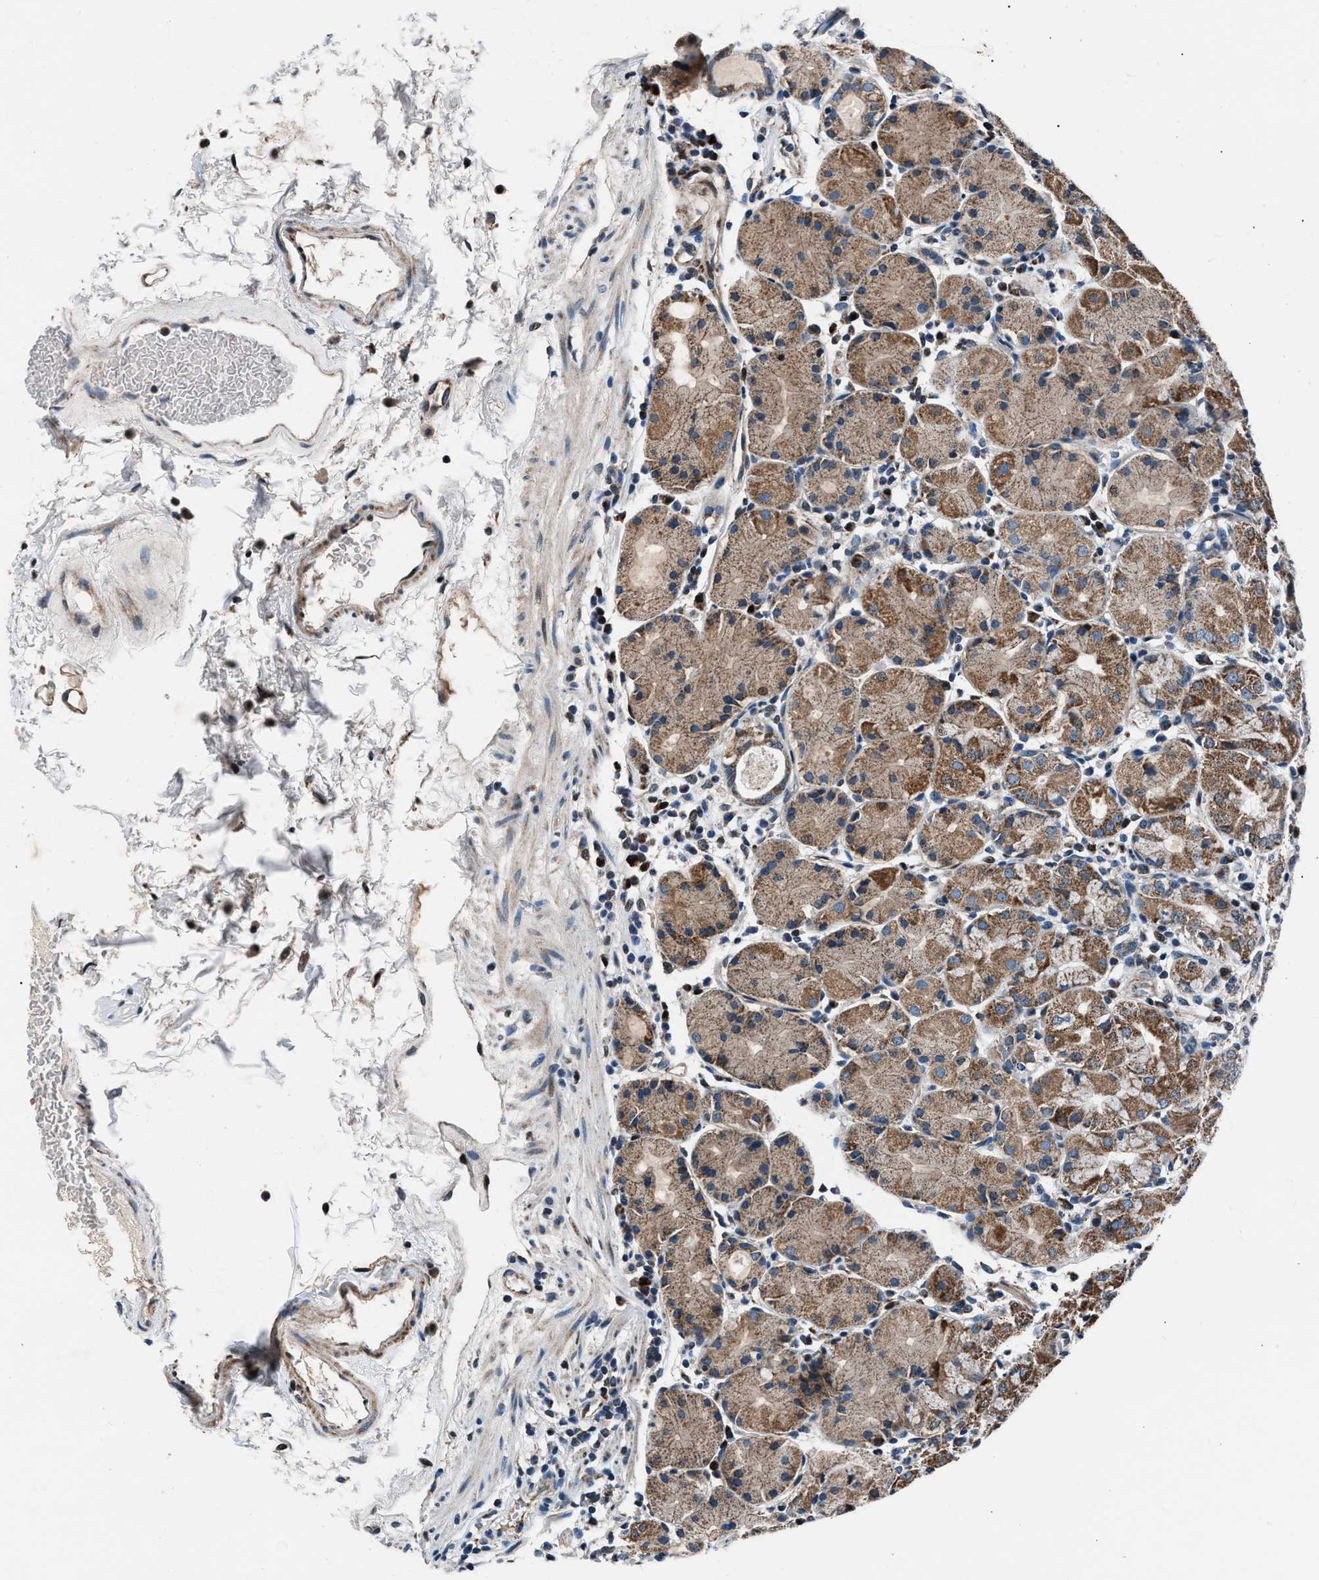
{"staining": {"intensity": "moderate", "quantity": "25%-75%", "location": "cytoplasmic/membranous"}, "tissue": "stomach", "cell_type": "Glandular cells", "image_type": "normal", "snomed": [{"axis": "morphology", "description": "Normal tissue, NOS"}, {"axis": "topography", "description": "Stomach"}, {"axis": "topography", "description": "Stomach, lower"}], "caption": "High-power microscopy captured an IHC image of unremarkable stomach, revealing moderate cytoplasmic/membranous expression in approximately 25%-75% of glandular cells. Ihc stains the protein of interest in brown and the nuclei are stained blue.", "gene": "PRRC2B", "patient": {"sex": "female", "age": 75}}